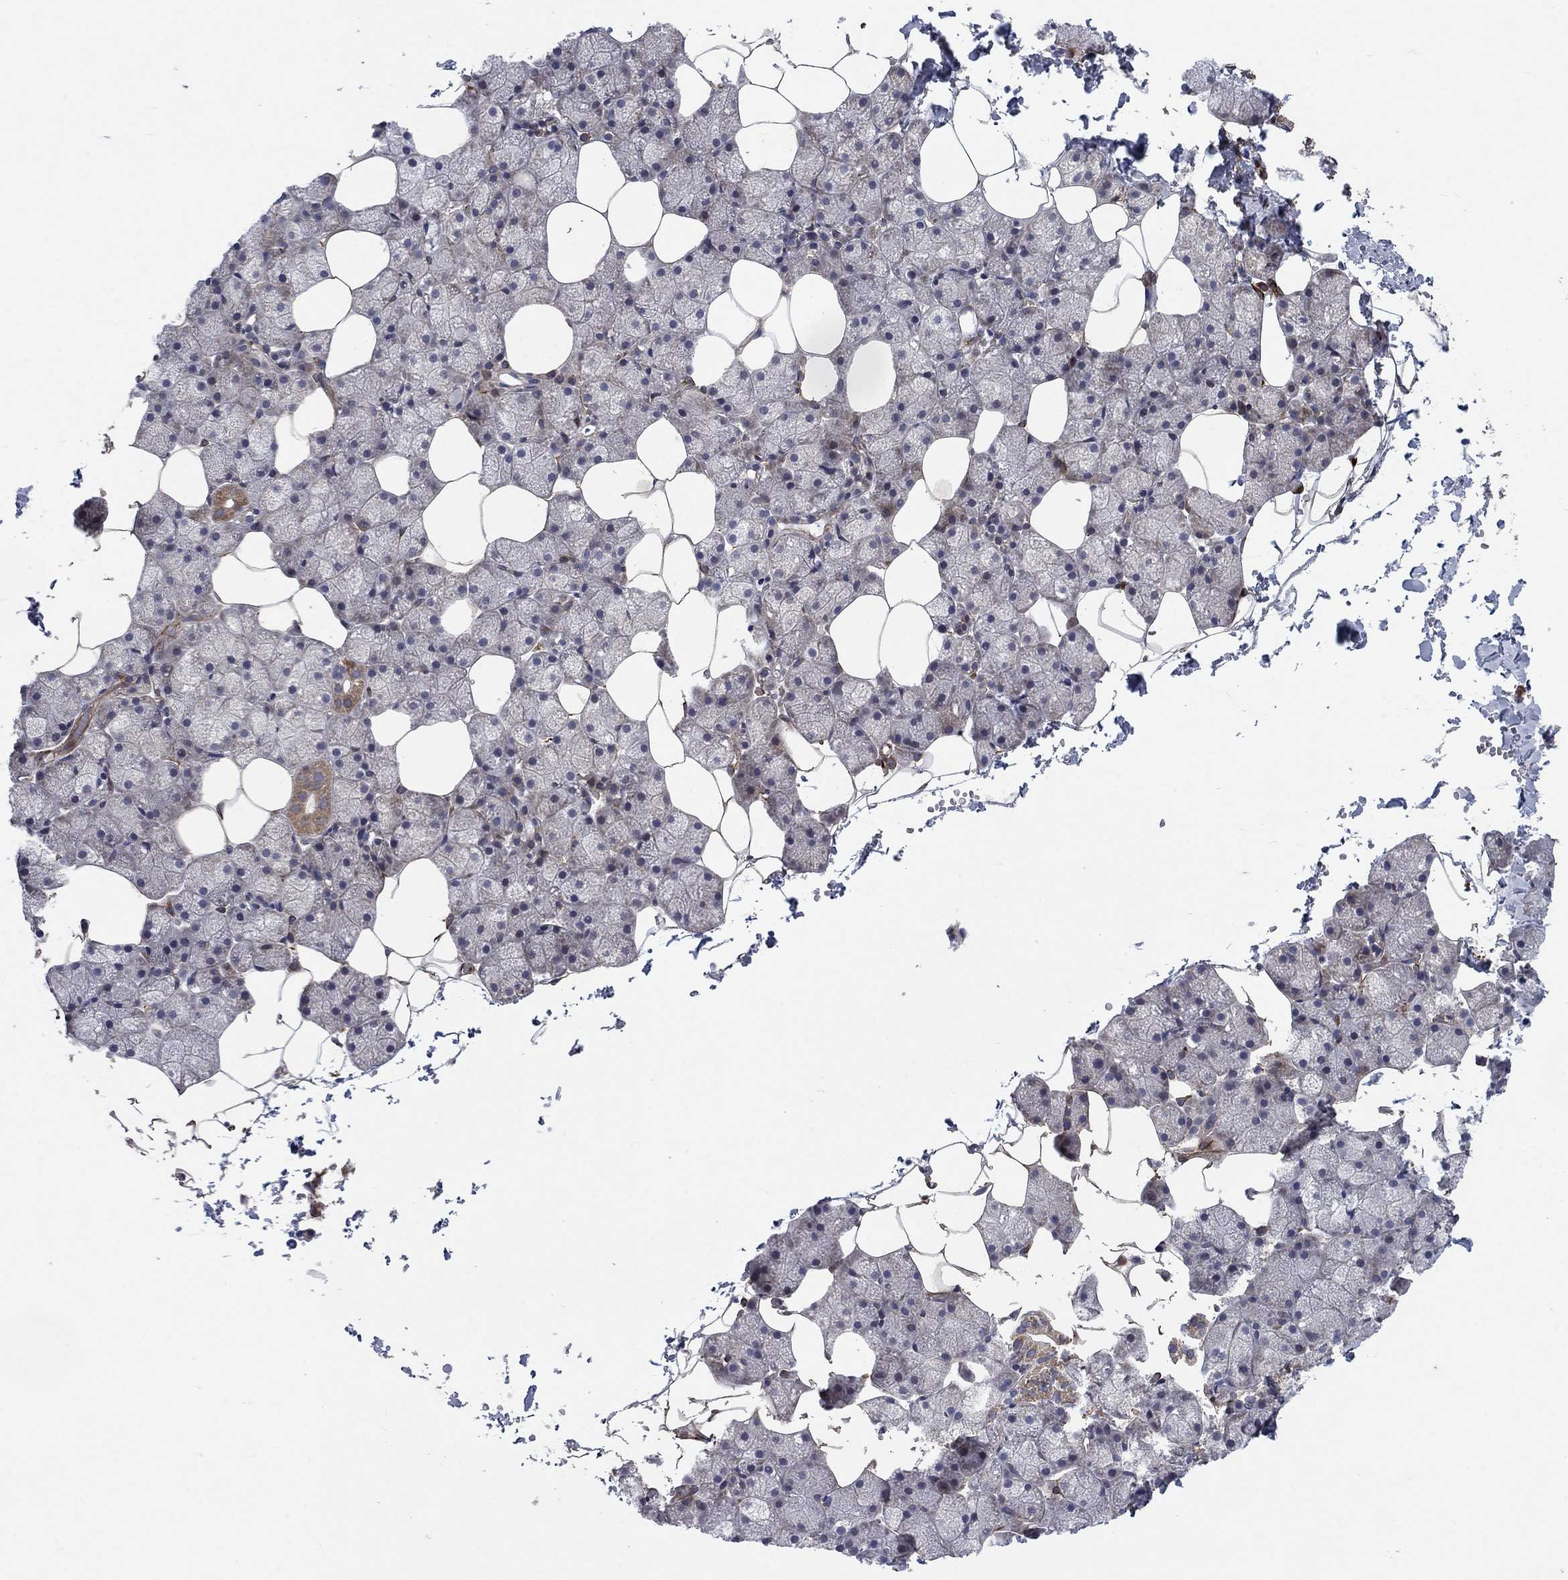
{"staining": {"intensity": "moderate", "quantity": "<25%", "location": "cytoplasmic/membranous"}, "tissue": "salivary gland", "cell_type": "Glandular cells", "image_type": "normal", "snomed": [{"axis": "morphology", "description": "Normal tissue, NOS"}, {"axis": "topography", "description": "Salivary gland"}], "caption": "Moderate cytoplasmic/membranous protein staining is identified in about <25% of glandular cells in salivary gland. The staining is performed using DAB (3,3'-diaminobenzidine) brown chromogen to label protein expression. The nuclei are counter-stained blue using hematoxylin.", "gene": "NDUFC1", "patient": {"sex": "male", "age": 38}}